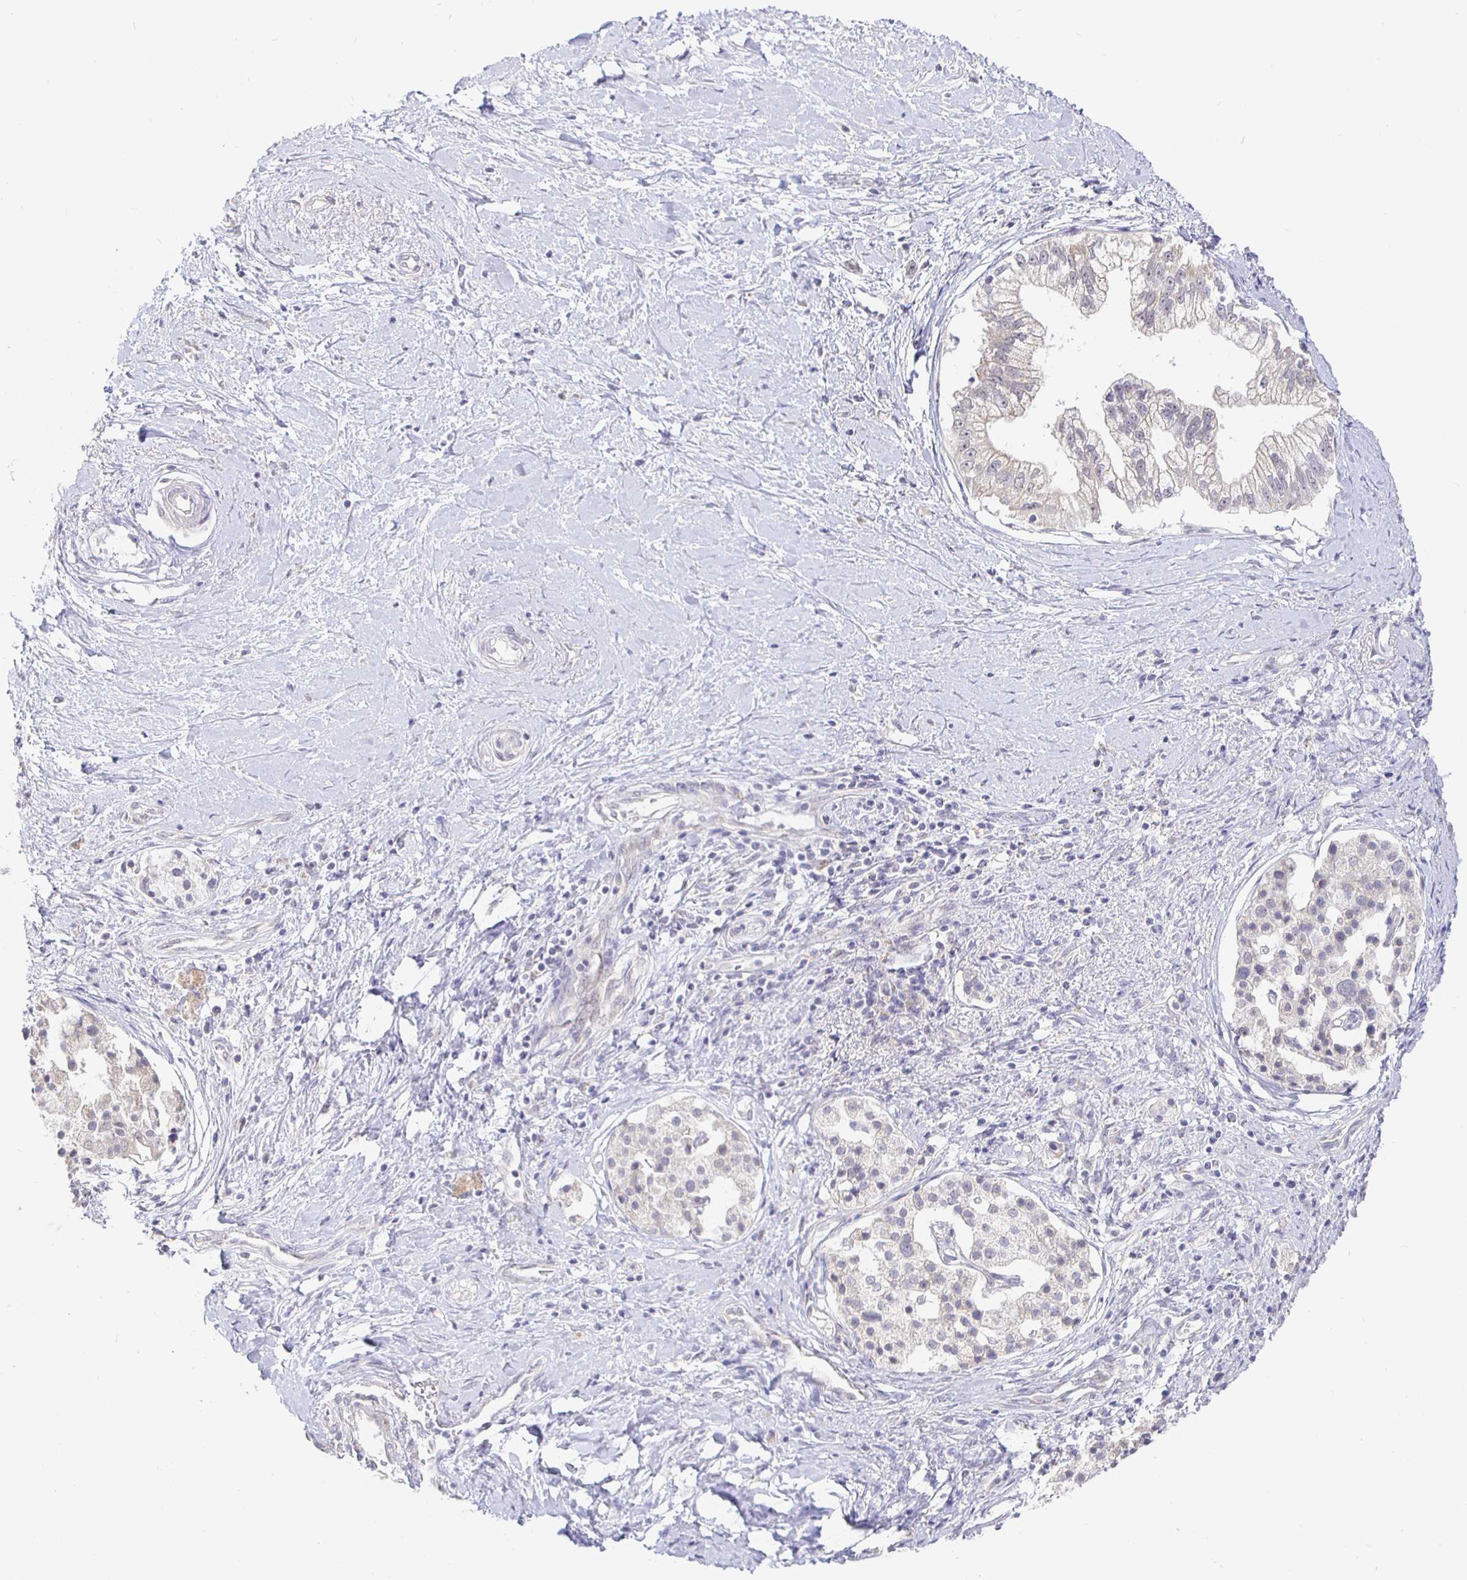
{"staining": {"intensity": "weak", "quantity": "25%-75%", "location": "cytoplasmic/membranous"}, "tissue": "pancreatic cancer", "cell_type": "Tumor cells", "image_type": "cancer", "snomed": [{"axis": "morphology", "description": "Adenocarcinoma, NOS"}, {"axis": "topography", "description": "Pancreas"}], "caption": "This image displays immunohistochemistry staining of human pancreatic cancer, with low weak cytoplasmic/membranous positivity in approximately 25%-75% of tumor cells.", "gene": "CIT", "patient": {"sex": "male", "age": 70}}